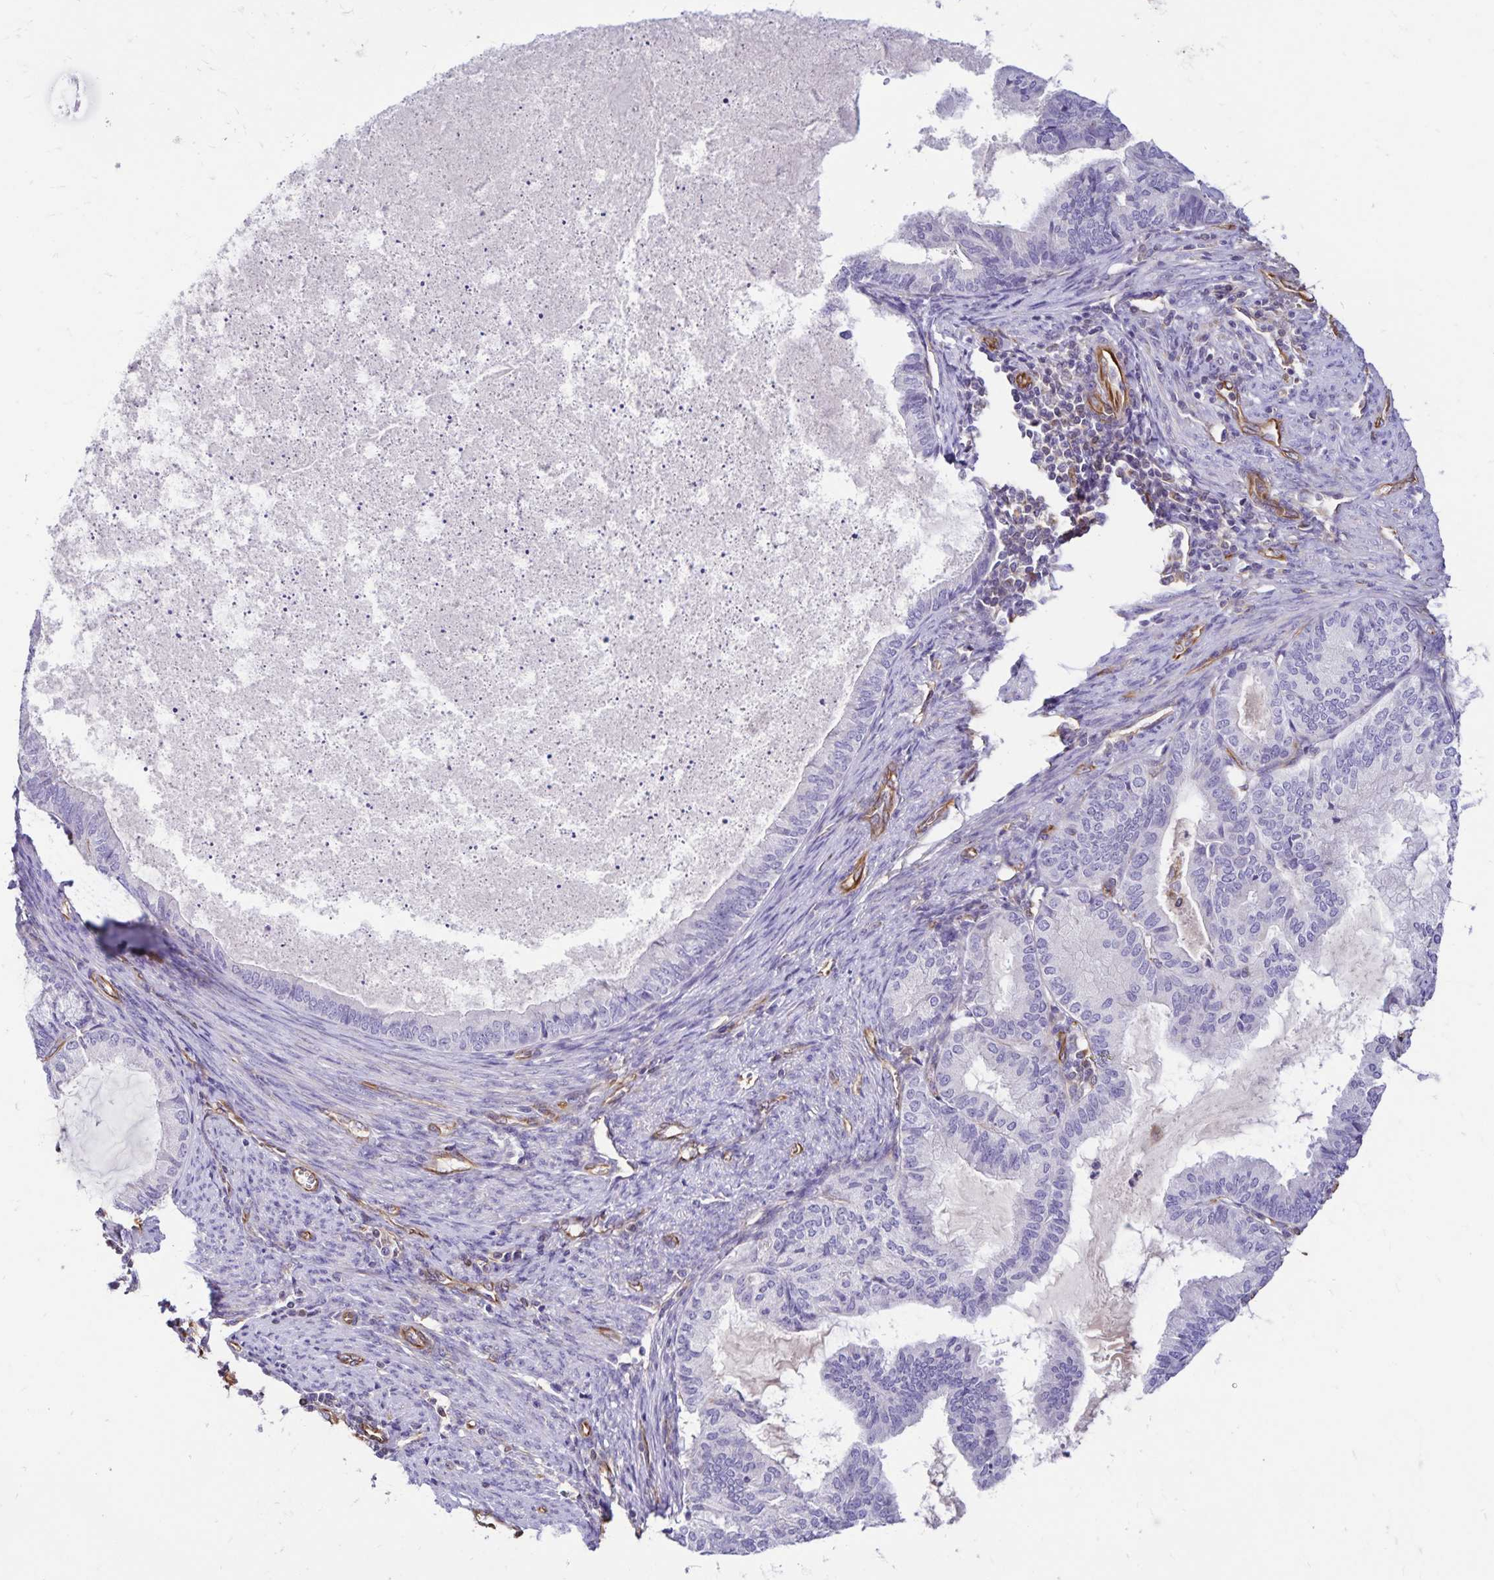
{"staining": {"intensity": "negative", "quantity": "none", "location": "none"}, "tissue": "endometrial cancer", "cell_type": "Tumor cells", "image_type": "cancer", "snomed": [{"axis": "morphology", "description": "Adenocarcinoma, NOS"}, {"axis": "topography", "description": "Endometrium"}], "caption": "Tumor cells show no significant positivity in adenocarcinoma (endometrial). (Stains: DAB (3,3'-diaminobenzidine) immunohistochemistry (IHC) with hematoxylin counter stain, Microscopy: brightfield microscopy at high magnification).", "gene": "TRPV6", "patient": {"sex": "female", "age": 86}}